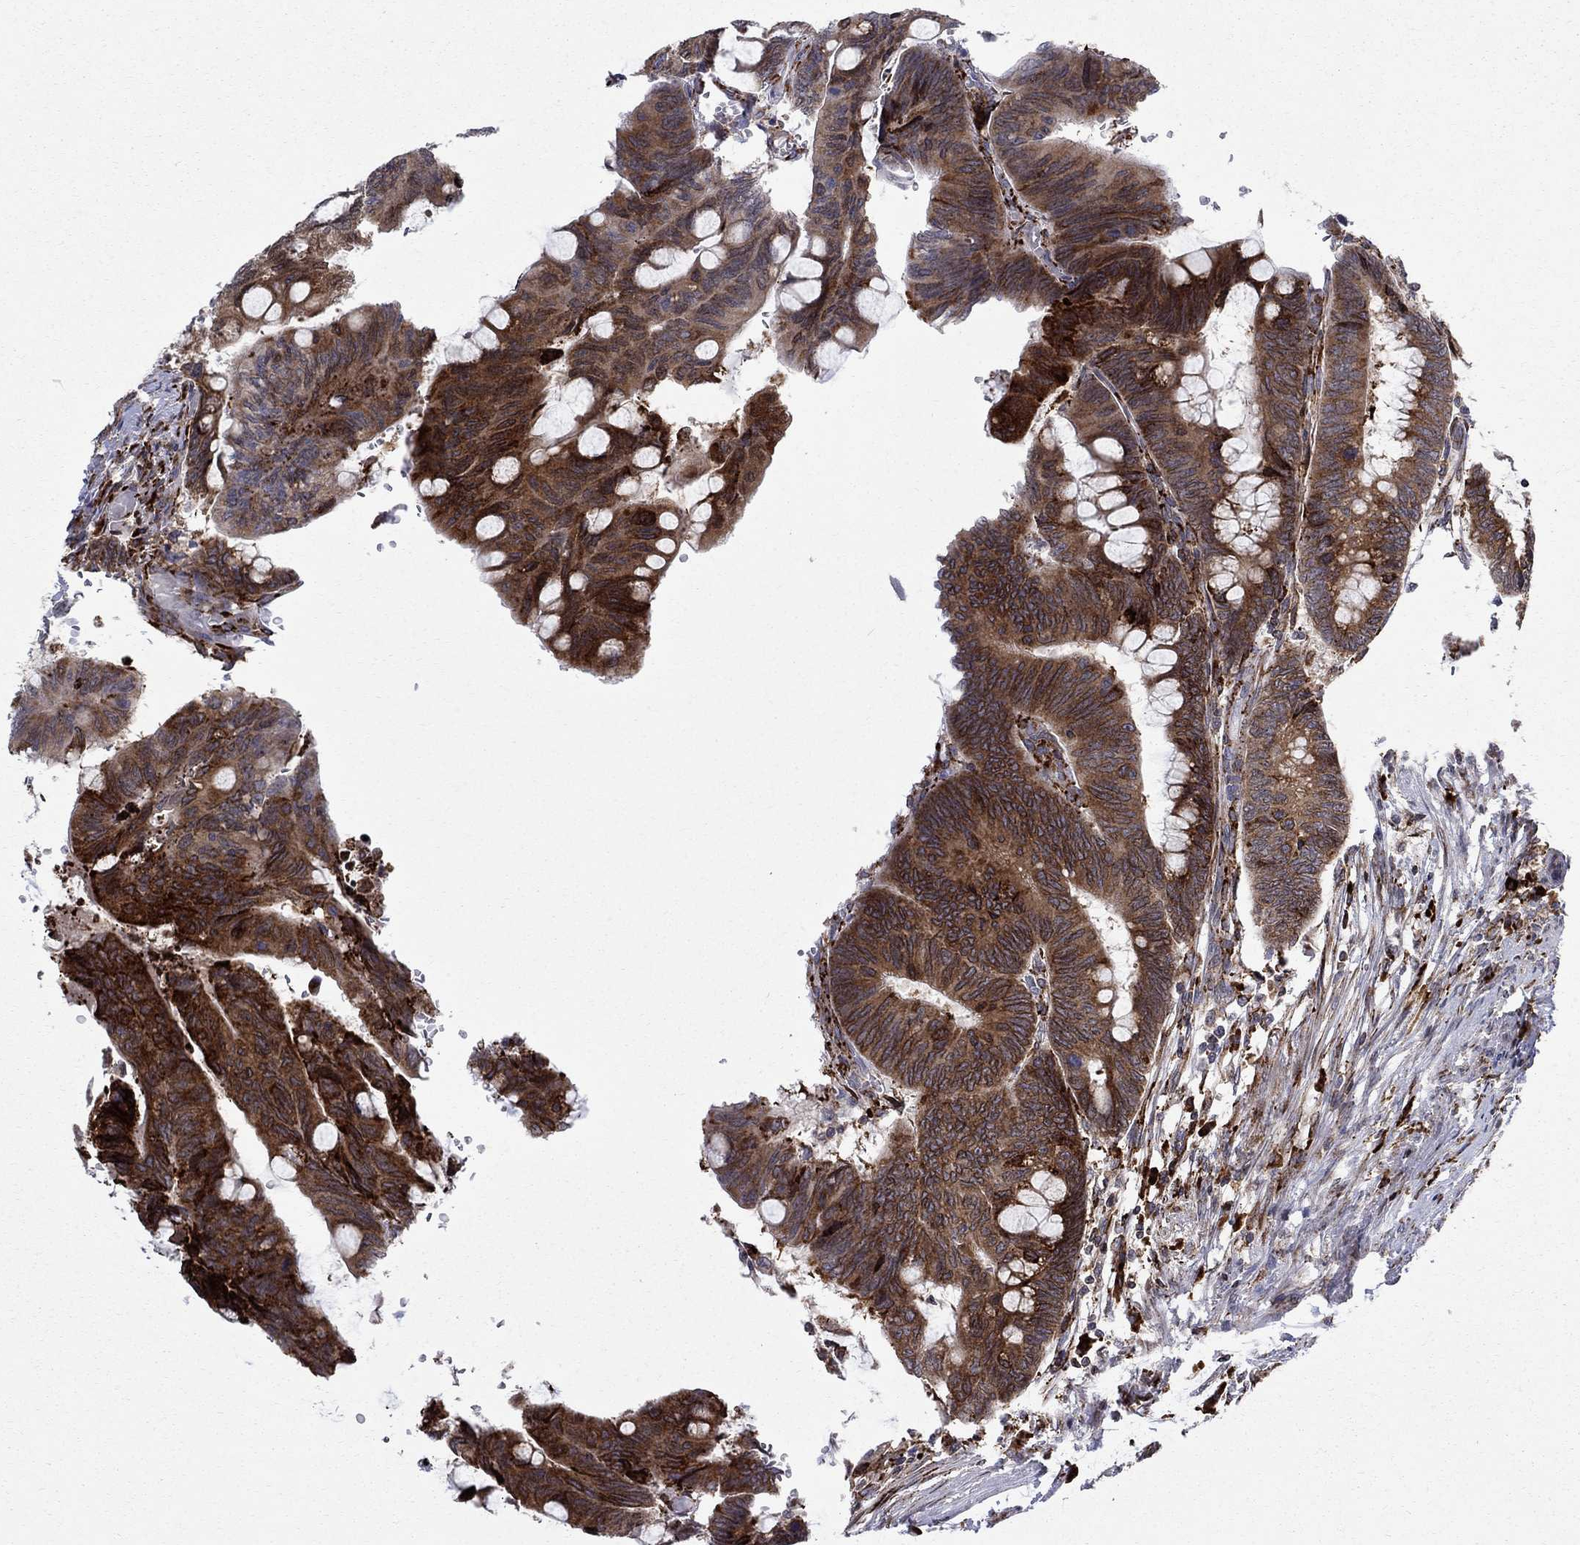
{"staining": {"intensity": "strong", "quantity": "25%-75%", "location": "cytoplasmic/membranous"}, "tissue": "colorectal cancer", "cell_type": "Tumor cells", "image_type": "cancer", "snomed": [{"axis": "morphology", "description": "Normal tissue, NOS"}, {"axis": "morphology", "description": "Adenocarcinoma, NOS"}, {"axis": "topography", "description": "Rectum"}], "caption": "Adenocarcinoma (colorectal) tissue reveals strong cytoplasmic/membranous positivity in approximately 25%-75% of tumor cells", "gene": "CAB39L", "patient": {"sex": "male", "age": 92}}